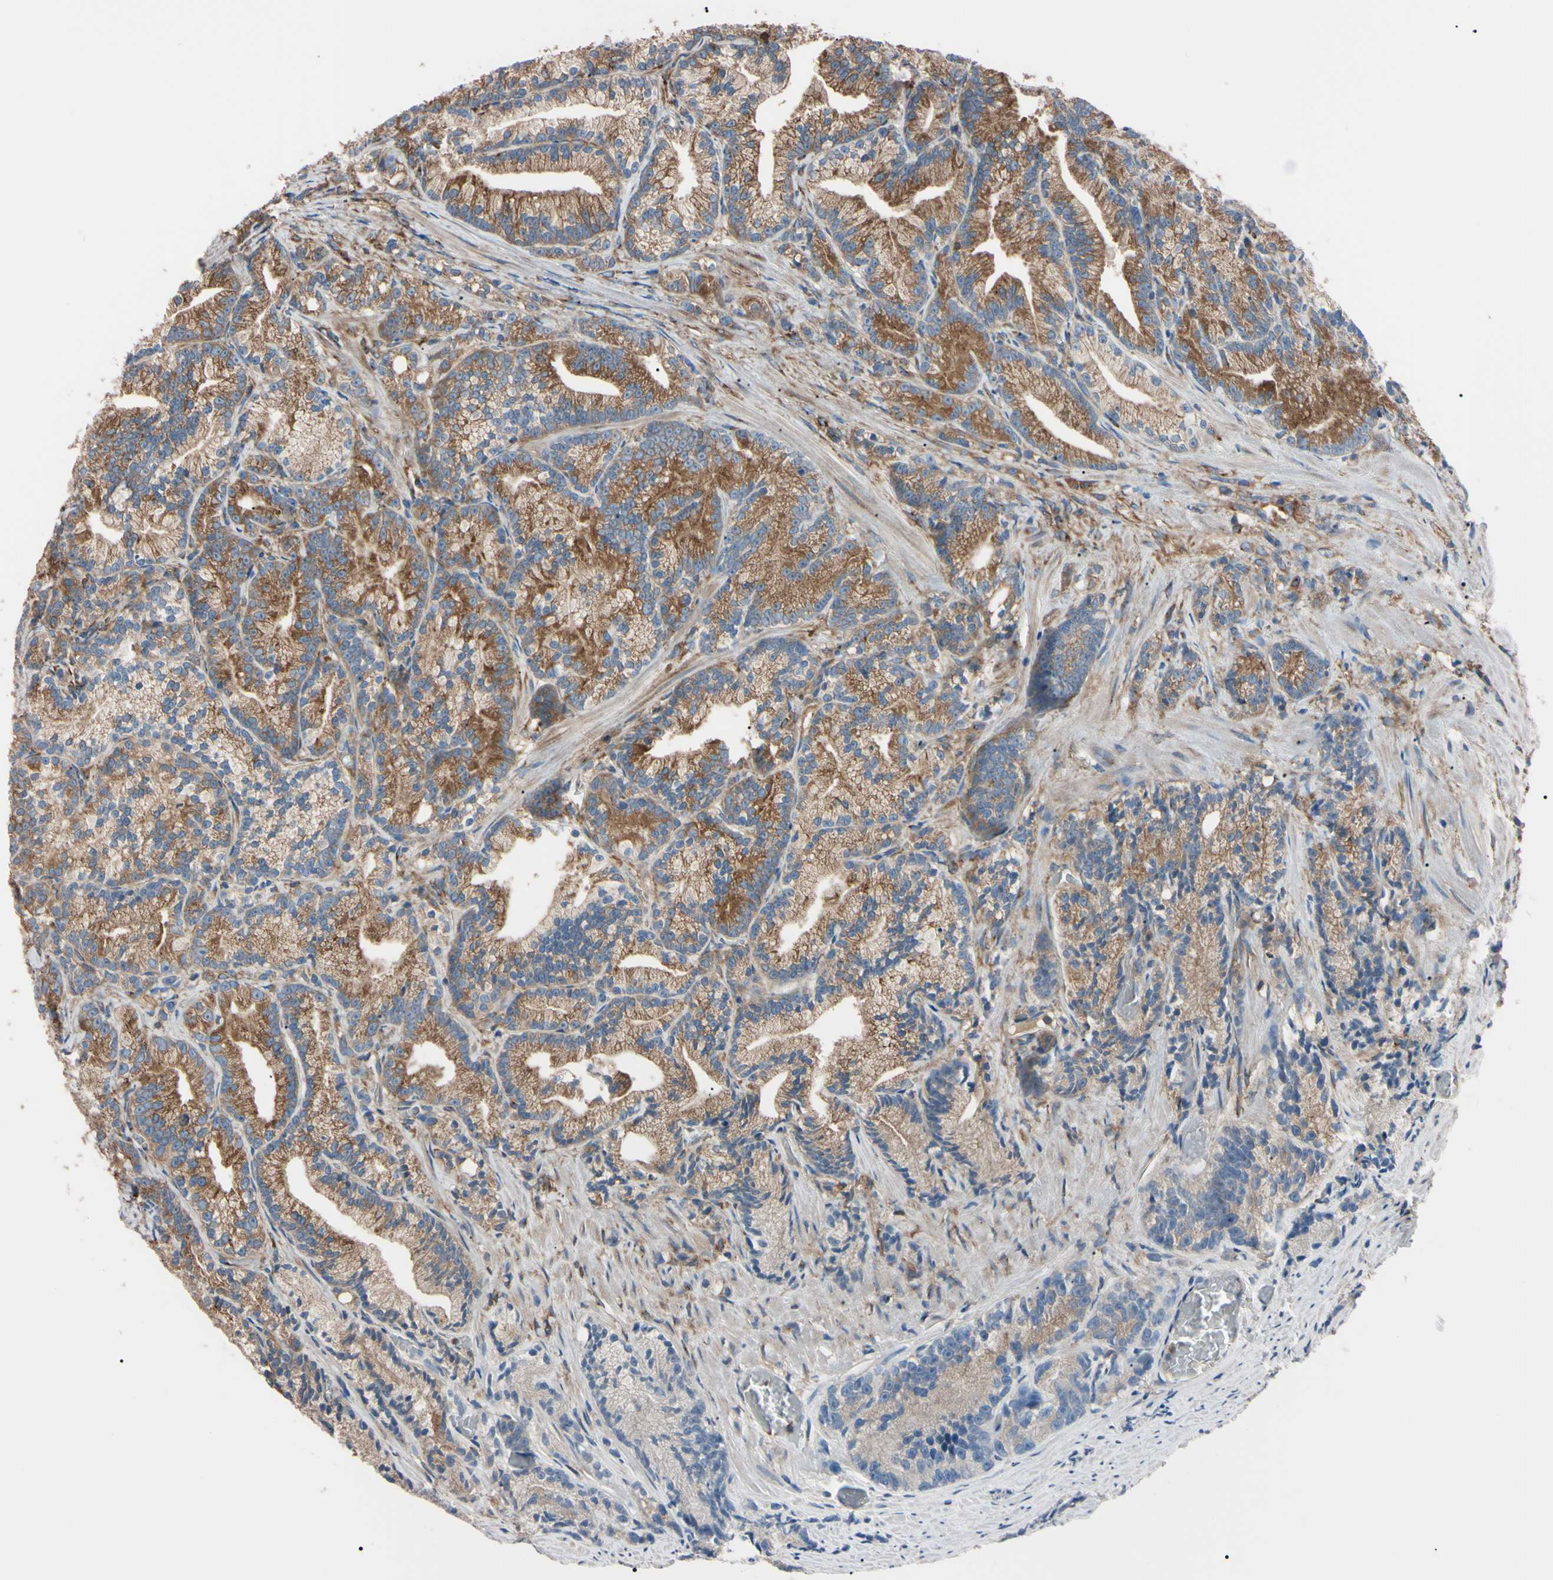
{"staining": {"intensity": "moderate", "quantity": ">75%", "location": "cytoplasmic/membranous"}, "tissue": "prostate cancer", "cell_type": "Tumor cells", "image_type": "cancer", "snomed": [{"axis": "morphology", "description": "Adenocarcinoma, Low grade"}, {"axis": "topography", "description": "Prostate"}], "caption": "An image of human prostate adenocarcinoma (low-grade) stained for a protein shows moderate cytoplasmic/membranous brown staining in tumor cells.", "gene": "PRKACA", "patient": {"sex": "male", "age": 89}}